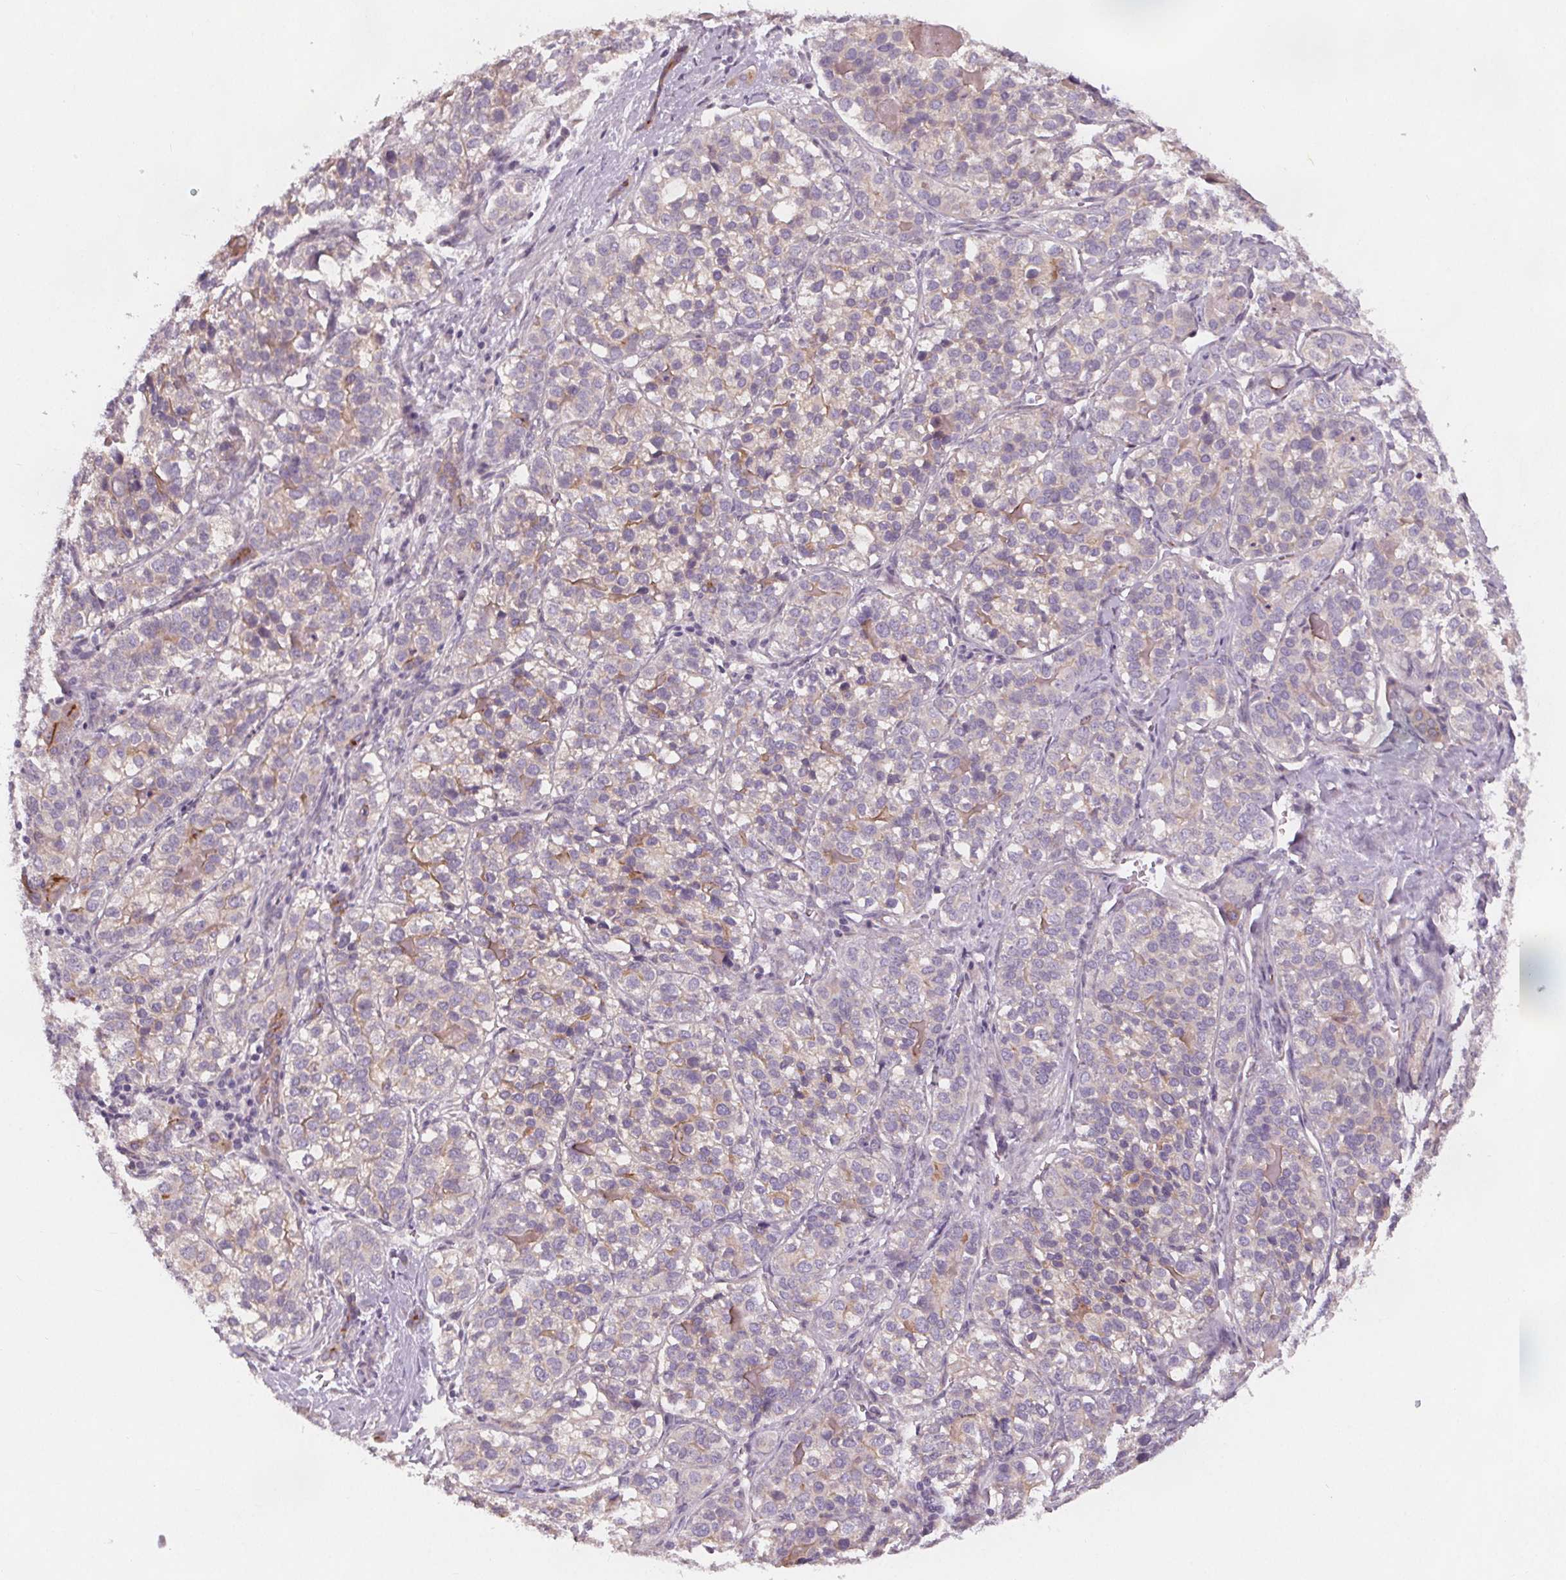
{"staining": {"intensity": "weak", "quantity": "<25%", "location": "cytoplasmic/membranous"}, "tissue": "liver cancer", "cell_type": "Tumor cells", "image_type": "cancer", "snomed": [{"axis": "morphology", "description": "Cholangiocarcinoma"}, {"axis": "topography", "description": "Liver"}], "caption": "IHC of human liver cancer shows no expression in tumor cells. (IHC, brightfield microscopy, high magnification).", "gene": "VNN1", "patient": {"sex": "male", "age": 56}}